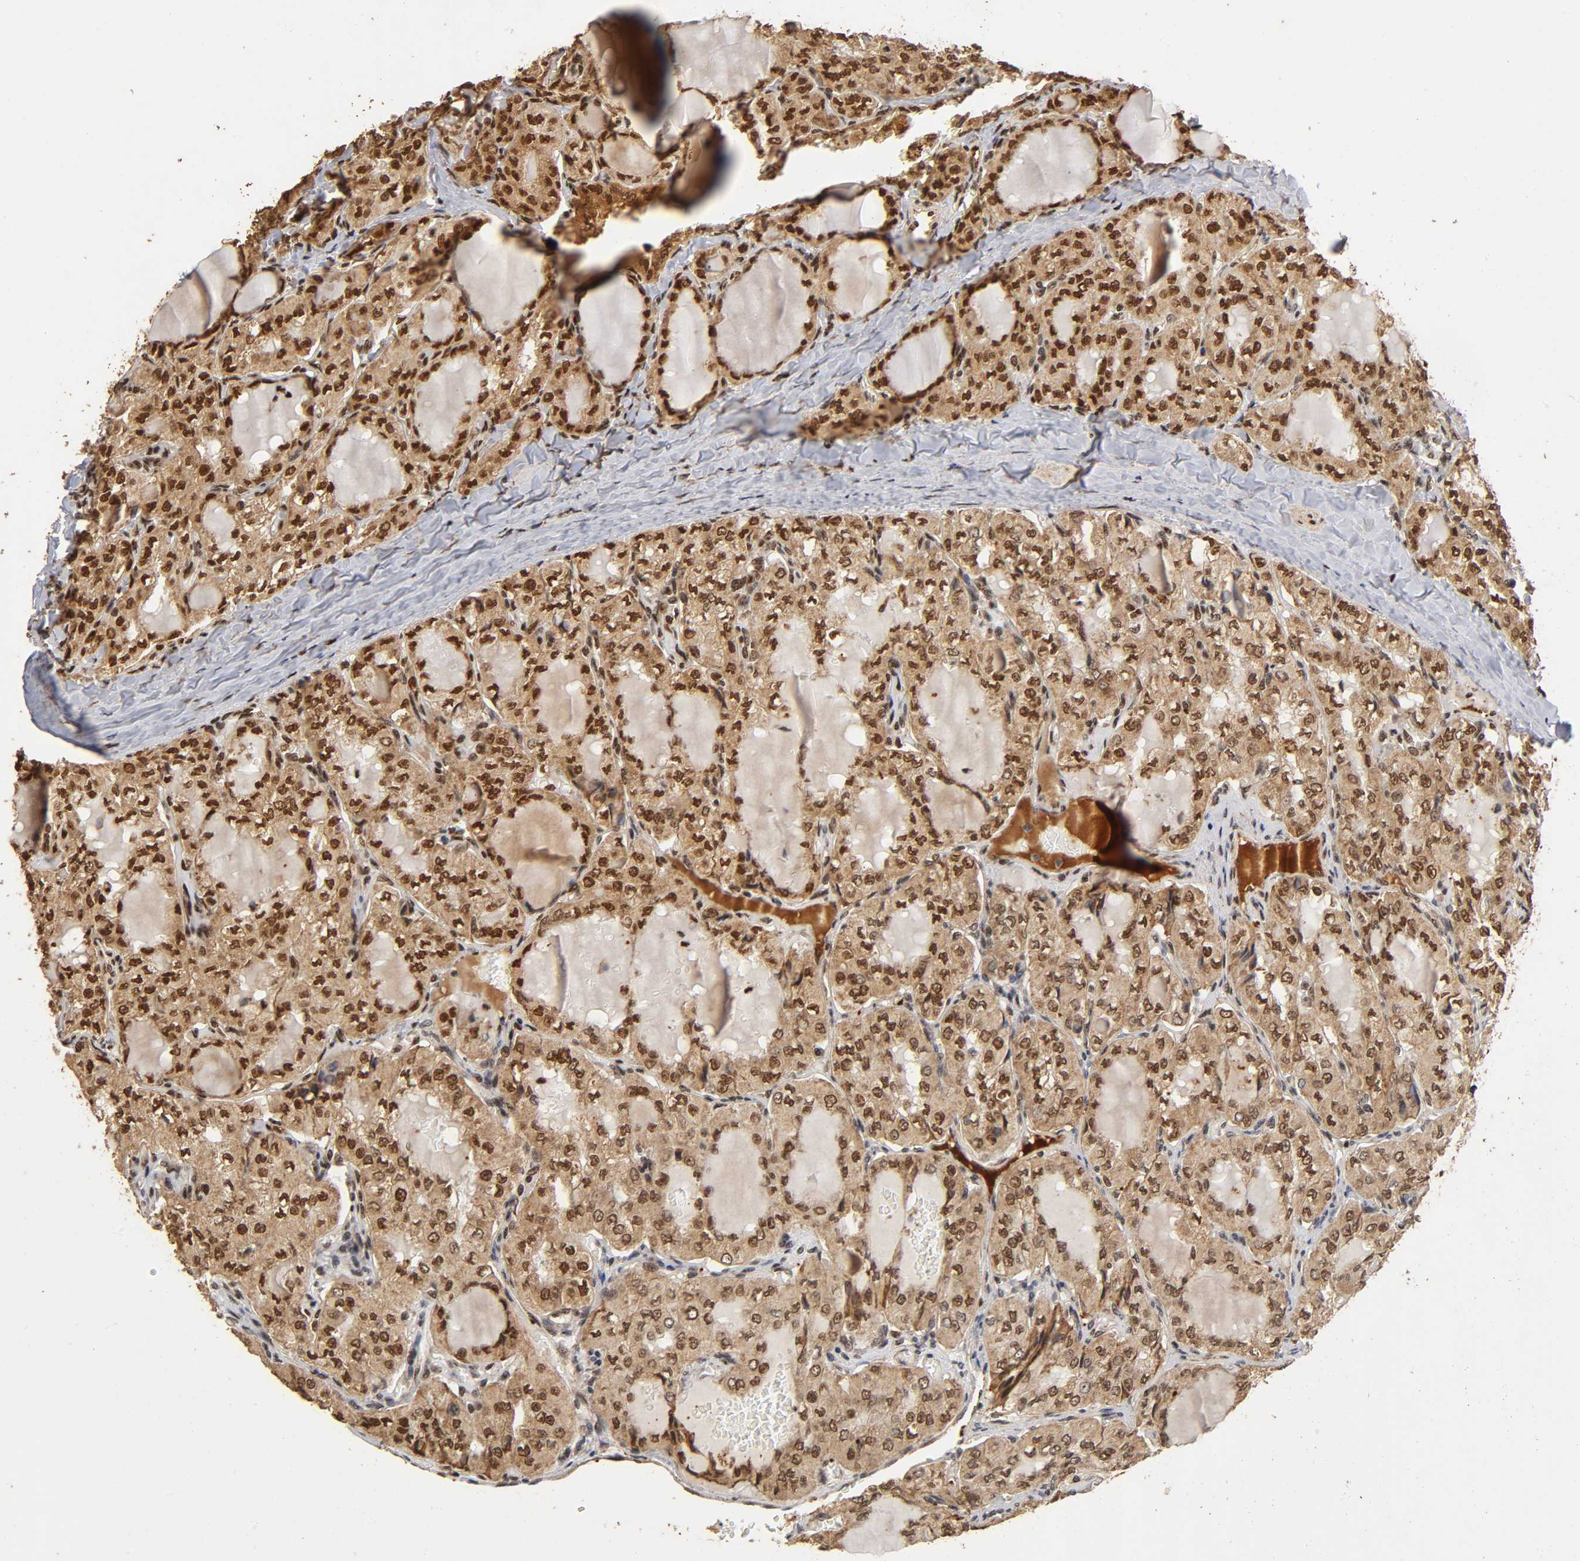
{"staining": {"intensity": "strong", "quantity": ">75%", "location": "cytoplasmic/membranous,nuclear"}, "tissue": "thyroid cancer", "cell_type": "Tumor cells", "image_type": "cancer", "snomed": [{"axis": "morphology", "description": "Papillary adenocarcinoma, NOS"}, {"axis": "topography", "description": "Thyroid gland"}], "caption": "DAB (3,3'-diaminobenzidine) immunohistochemical staining of human thyroid cancer exhibits strong cytoplasmic/membranous and nuclear protein staining in approximately >75% of tumor cells. The staining is performed using DAB brown chromogen to label protein expression. The nuclei are counter-stained blue using hematoxylin.", "gene": "RNF122", "patient": {"sex": "male", "age": 20}}